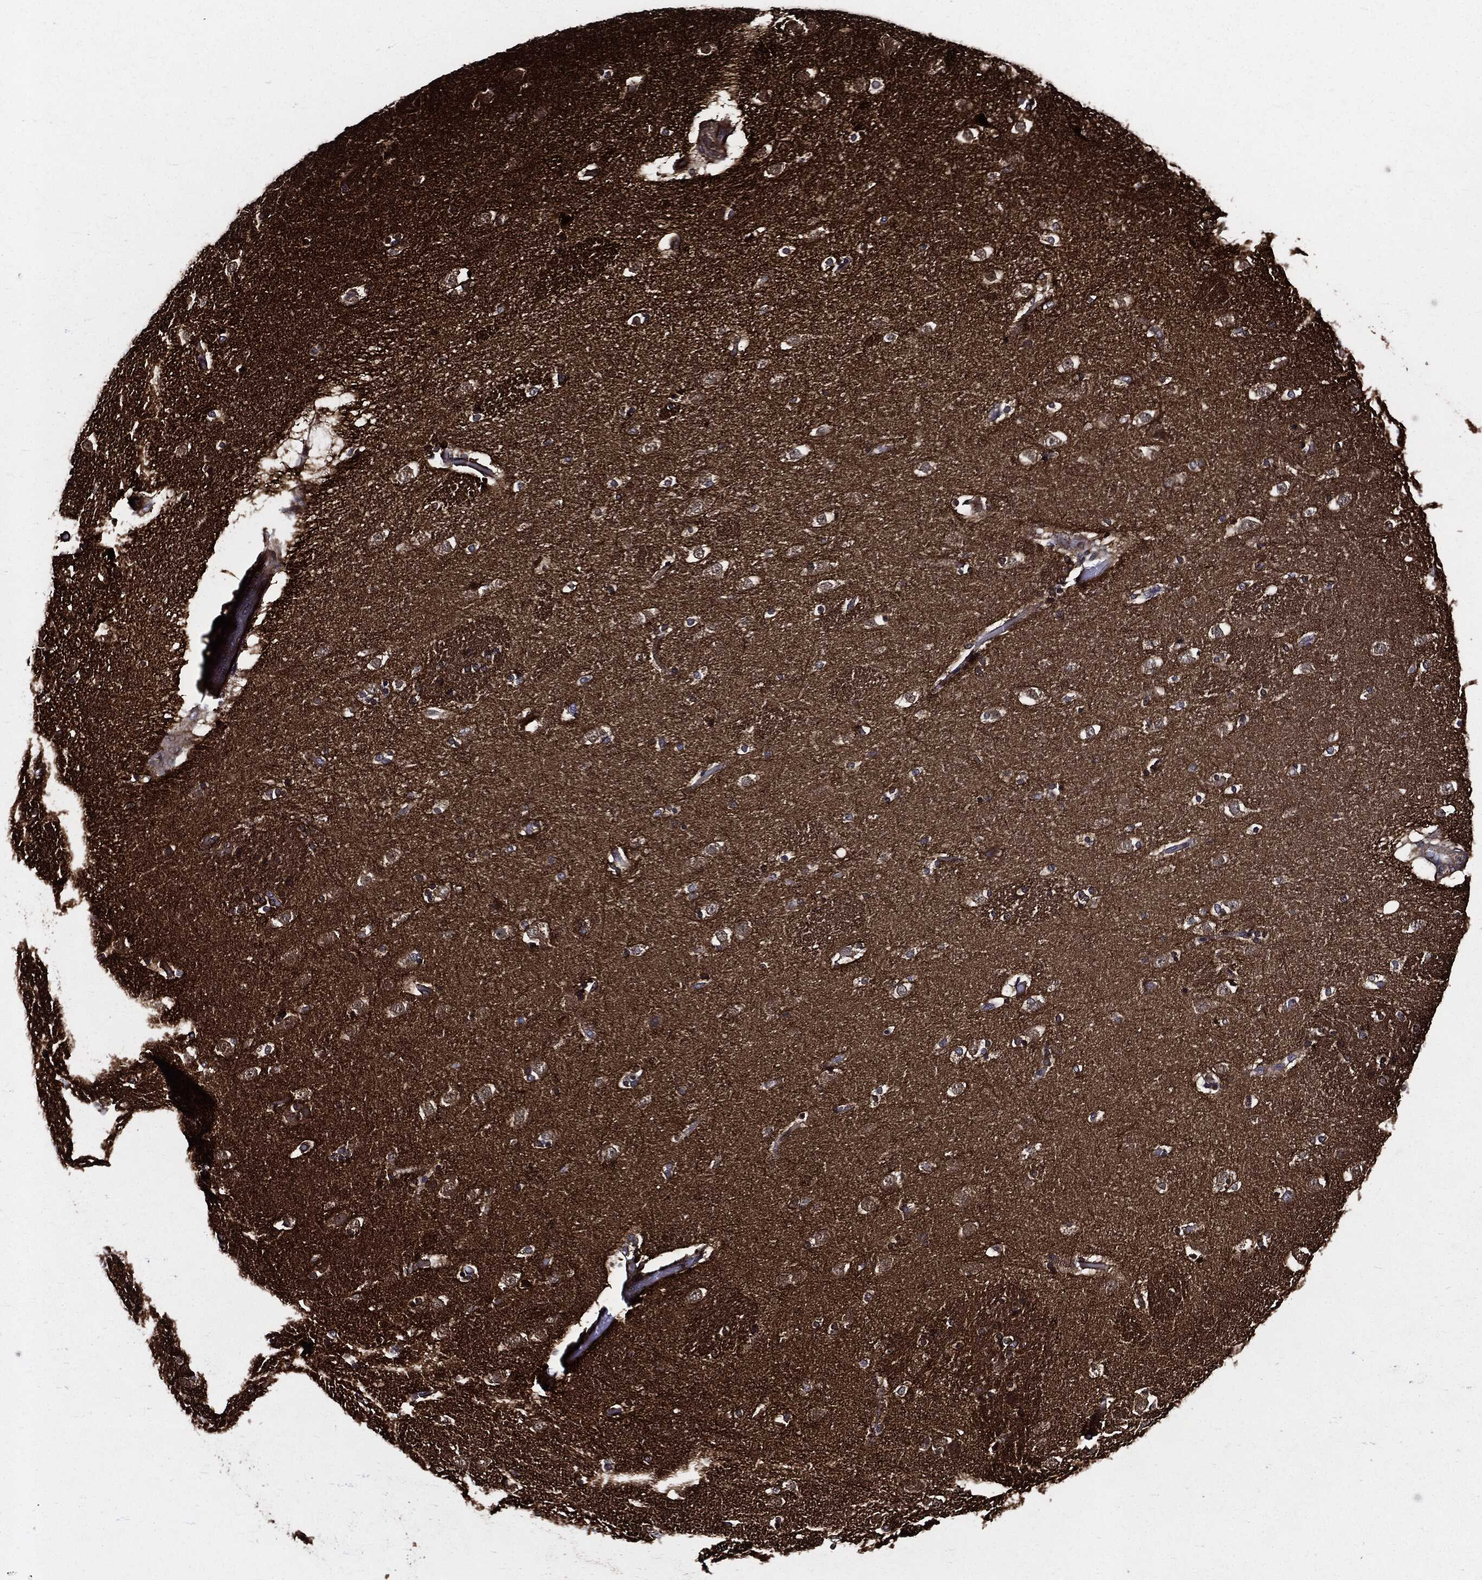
{"staining": {"intensity": "moderate", "quantity": "<25%", "location": "cytoplasmic/membranous,nuclear"}, "tissue": "caudate", "cell_type": "Glial cells", "image_type": "normal", "snomed": [{"axis": "morphology", "description": "Normal tissue, NOS"}, {"axis": "topography", "description": "Lateral ventricle wall"}], "caption": "Protein expression analysis of unremarkable human caudate reveals moderate cytoplasmic/membranous,nuclear expression in approximately <25% of glial cells. The staining was performed using DAB (3,3'-diaminobenzidine), with brown indicating positive protein expression. Nuclei are stained blue with hematoxylin.", "gene": "HTT", "patient": {"sex": "male", "age": 51}}